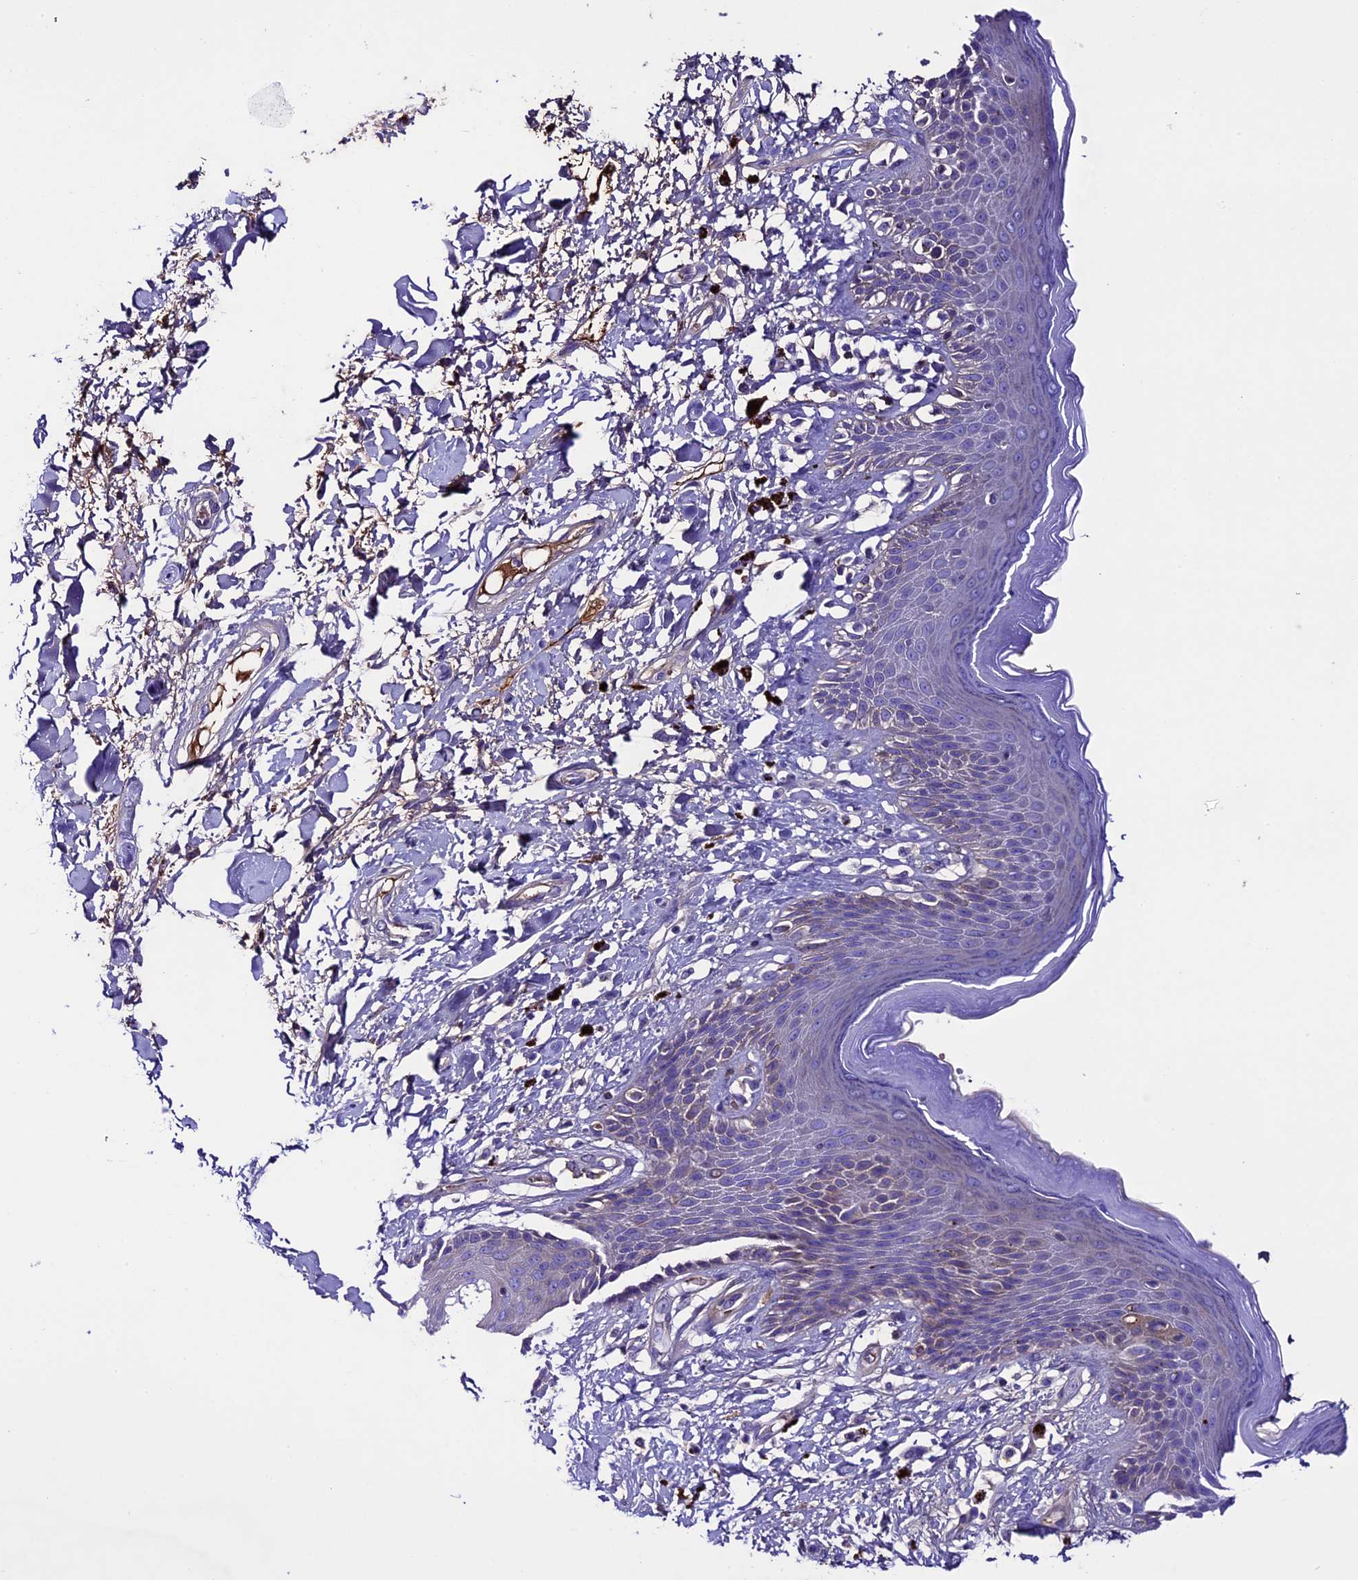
{"staining": {"intensity": "moderate", "quantity": "<25%", "location": "cytoplasmic/membranous"}, "tissue": "skin", "cell_type": "Epidermal cells", "image_type": "normal", "snomed": [{"axis": "morphology", "description": "Normal tissue, NOS"}, {"axis": "topography", "description": "Anal"}], "caption": "Immunohistochemical staining of benign human skin exhibits moderate cytoplasmic/membranous protein expression in about <25% of epidermal cells. The protein of interest is shown in brown color, while the nuclei are stained blue.", "gene": "TCP11L2", "patient": {"sex": "female", "age": 78}}